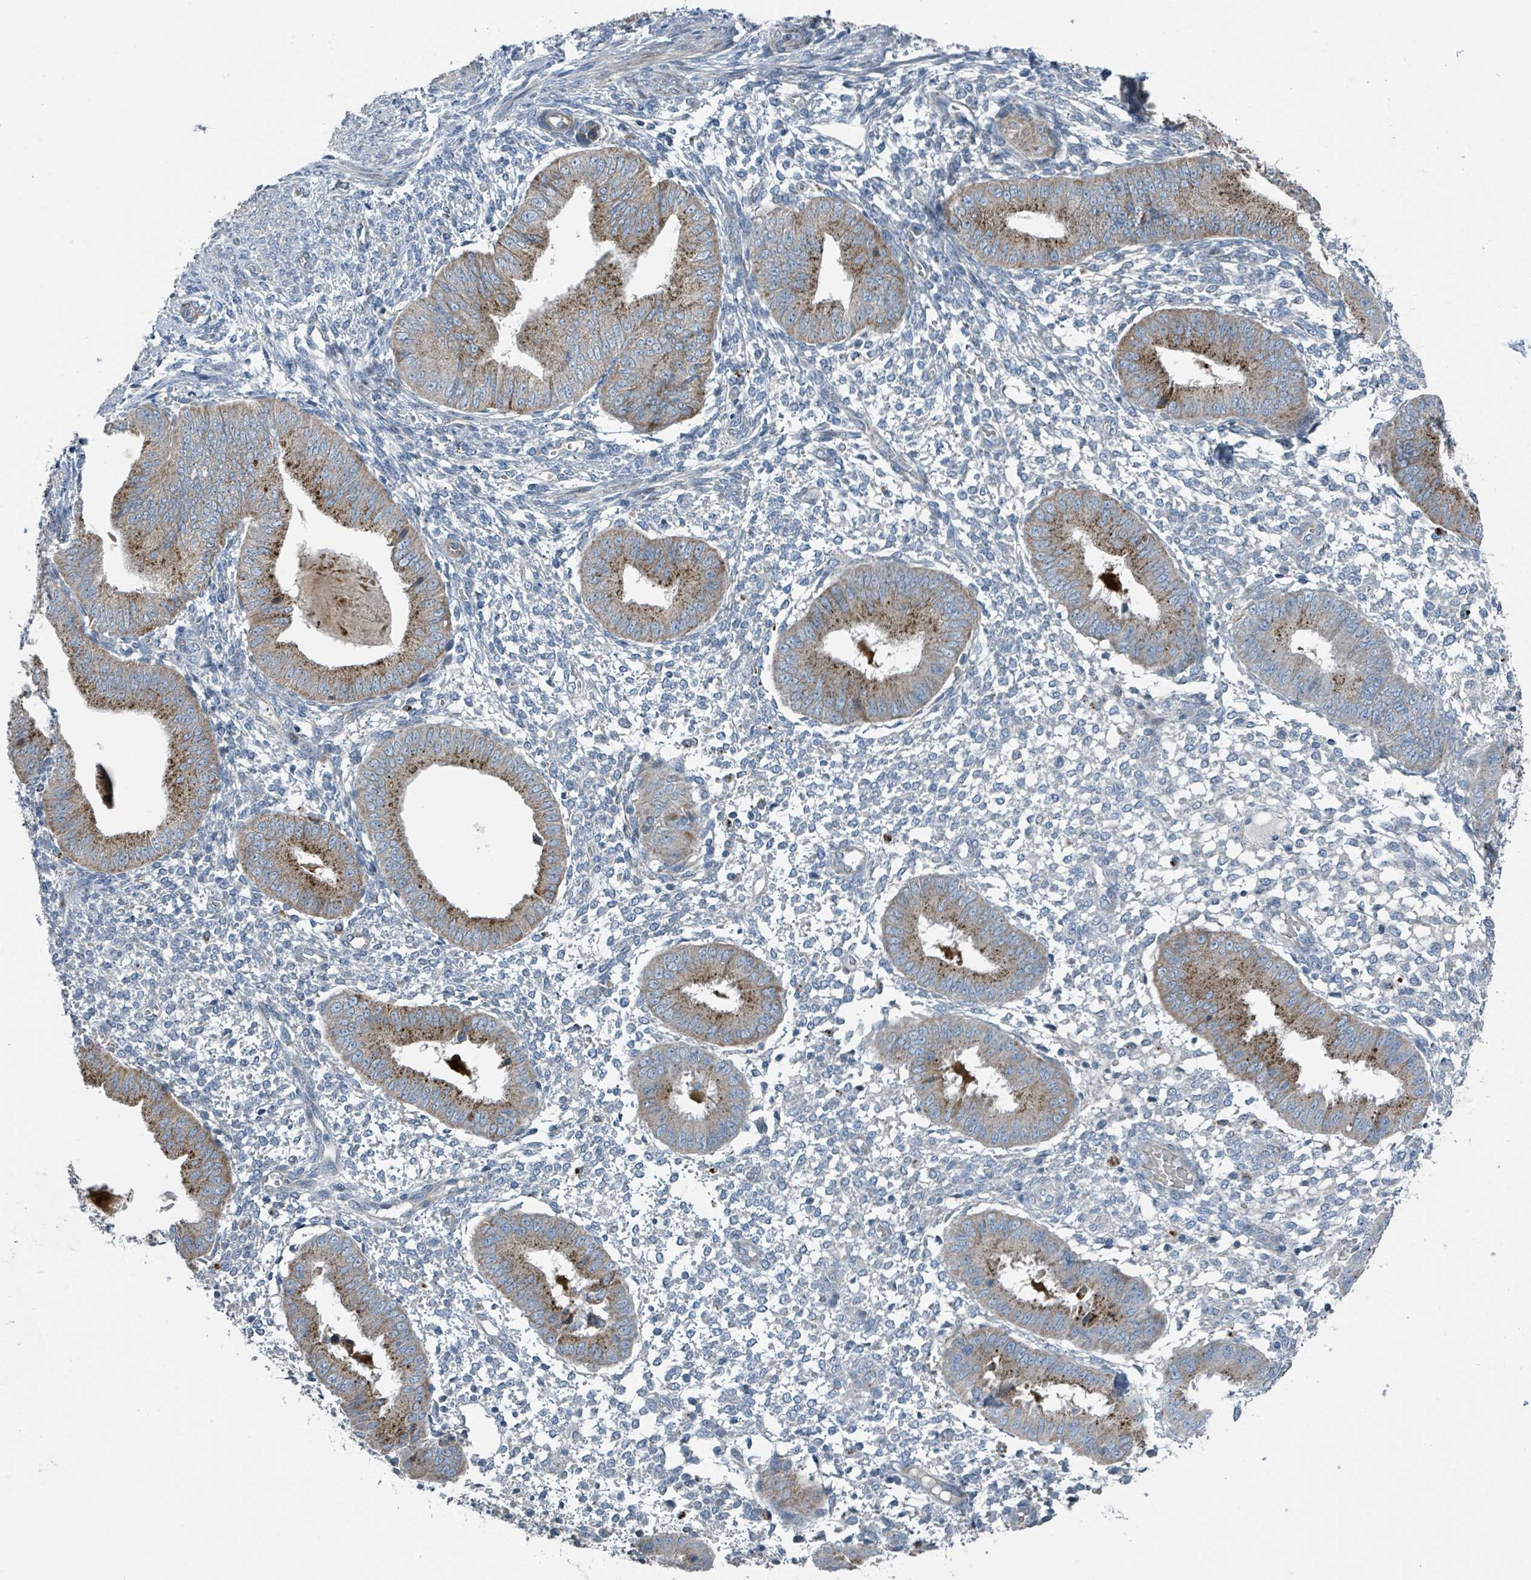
{"staining": {"intensity": "negative", "quantity": "none", "location": "none"}, "tissue": "endometrium", "cell_type": "Cells in endometrial stroma", "image_type": "normal", "snomed": [{"axis": "morphology", "description": "Normal tissue, NOS"}, {"axis": "topography", "description": "Endometrium"}], "caption": "DAB (3,3'-diaminobenzidine) immunohistochemical staining of unremarkable human endometrium displays no significant staining in cells in endometrial stroma. The staining is performed using DAB (3,3'-diaminobenzidine) brown chromogen with nuclei counter-stained in using hematoxylin.", "gene": "DIPK2A", "patient": {"sex": "female", "age": 49}}